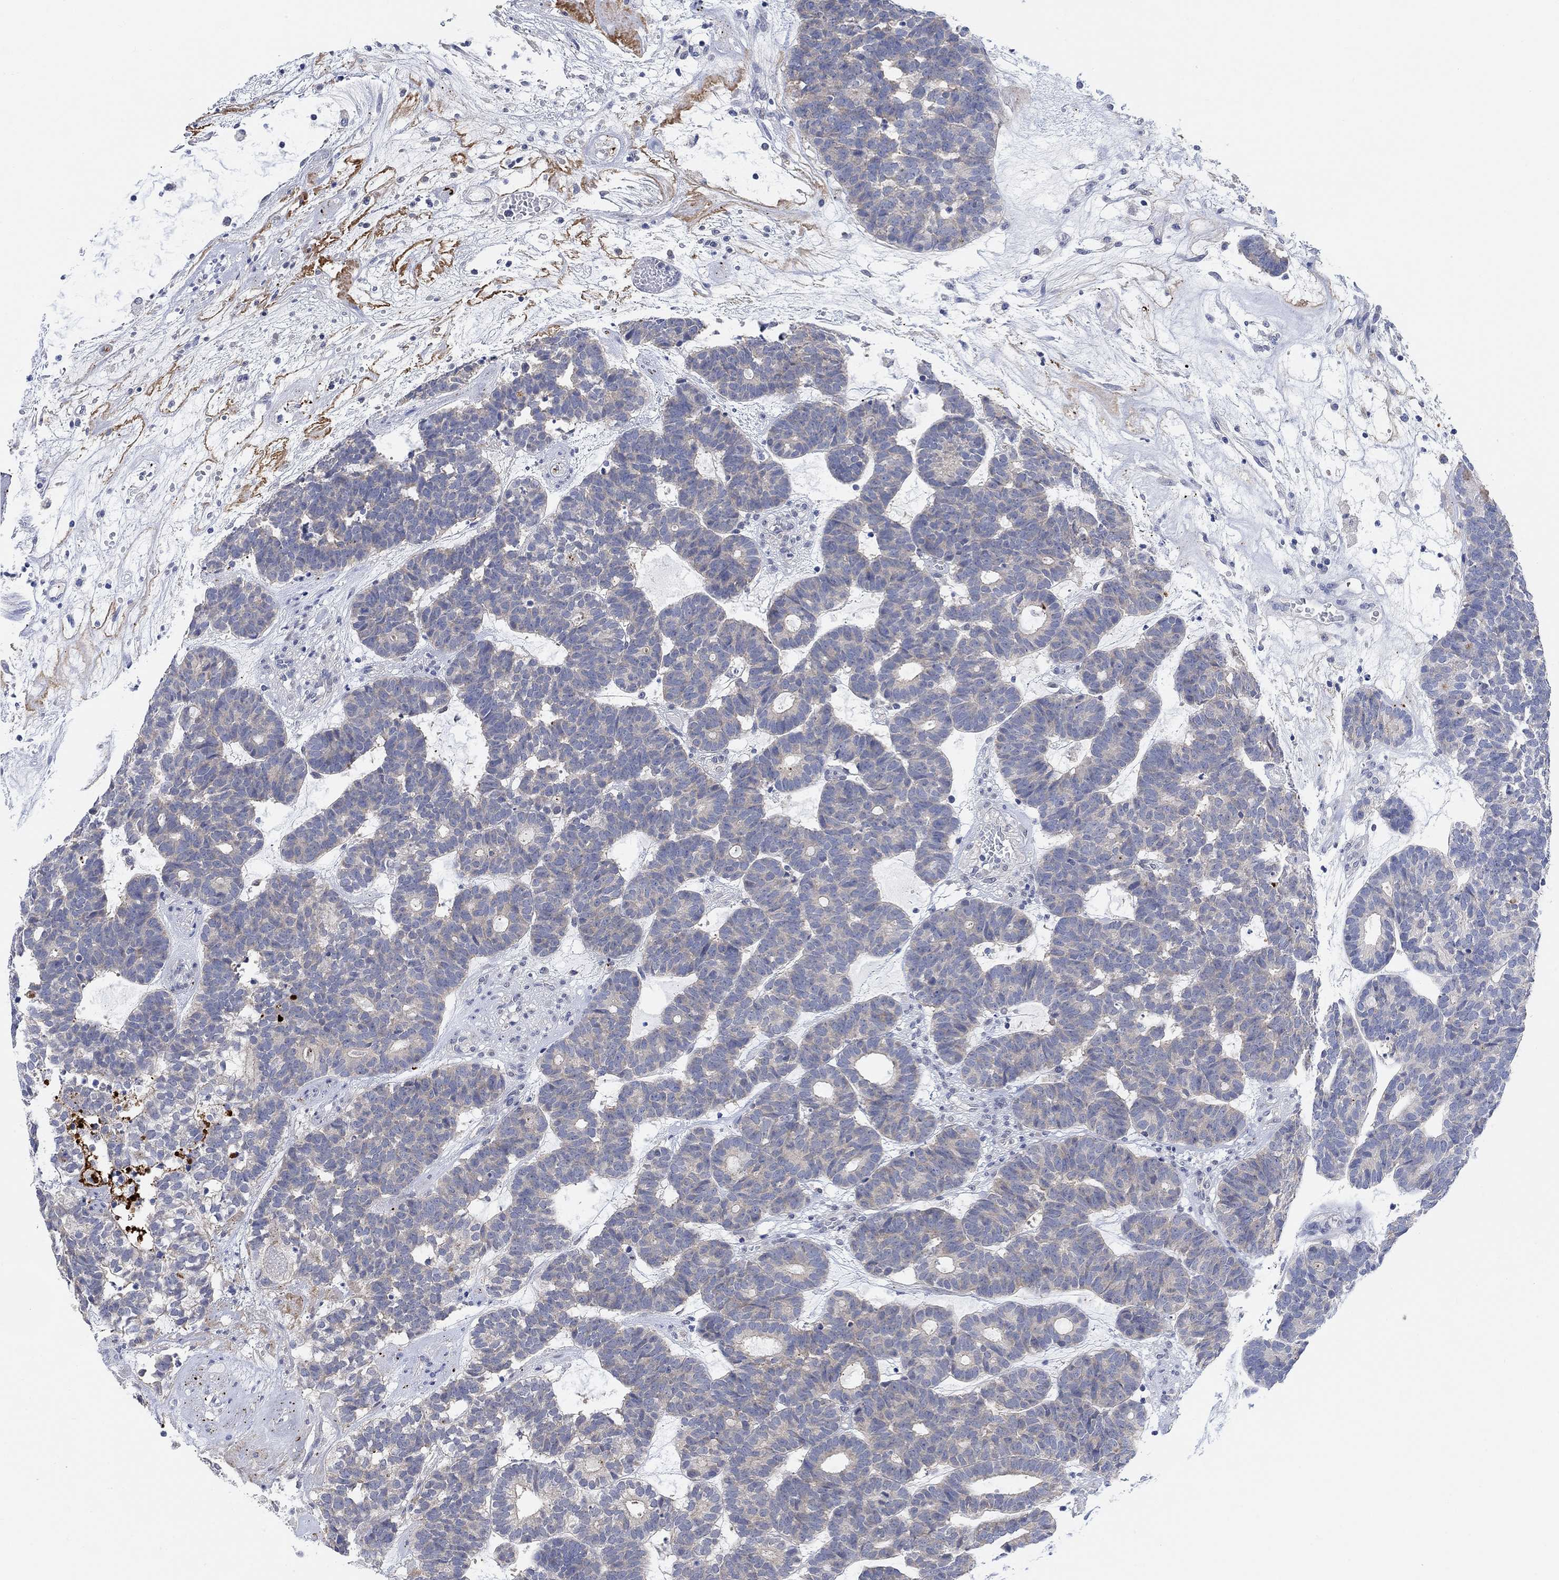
{"staining": {"intensity": "negative", "quantity": "none", "location": "none"}, "tissue": "head and neck cancer", "cell_type": "Tumor cells", "image_type": "cancer", "snomed": [{"axis": "morphology", "description": "Adenocarcinoma, NOS"}, {"axis": "topography", "description": "Head-Neck"}], "caption": "The histopathology image displays no staining of tumor cells in head and neck cancer.", "gene": "RIMS1", "patient": {"sex": "female", "age": 81}}